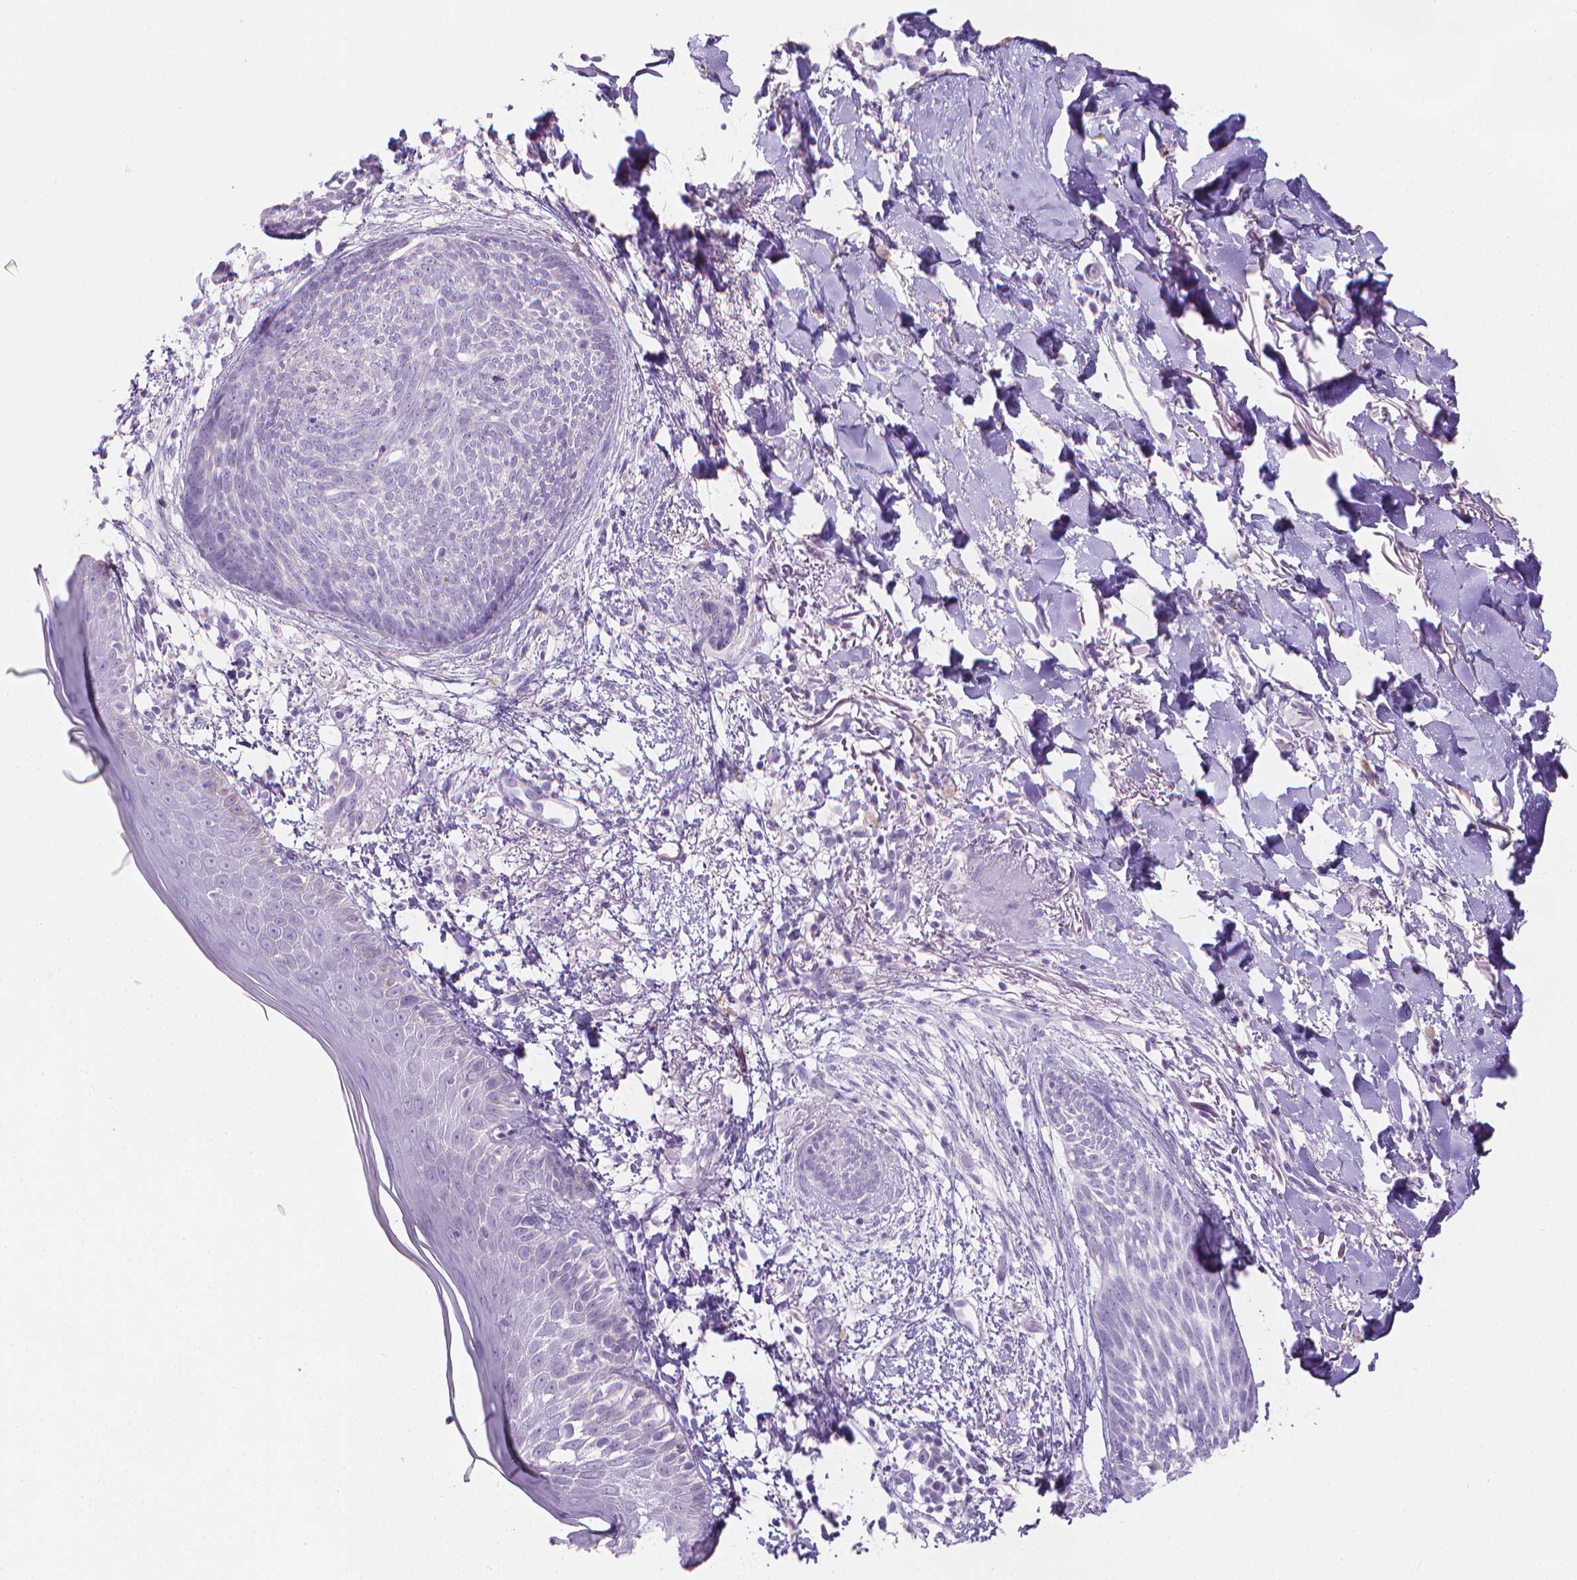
{"staining": {"intensity": "negative", "quantity": "none", "location": "none"}, "tissue": "skin cancer", "cell_type": "Tumor cells", "image_type": "cancer", "snomed": [{"axis": "morphology", "description": "Normal tissue, NOS"}, {"axis": "morphology", "description": "Basal cell carcinoma"}, {"axis": "topography", "description": "Skin"}], "caption": "Tumor cells are negative for protein expression in human skin cancer.", "gene": "SPAG6", "patient": {"sex": "male", "age": 84}}